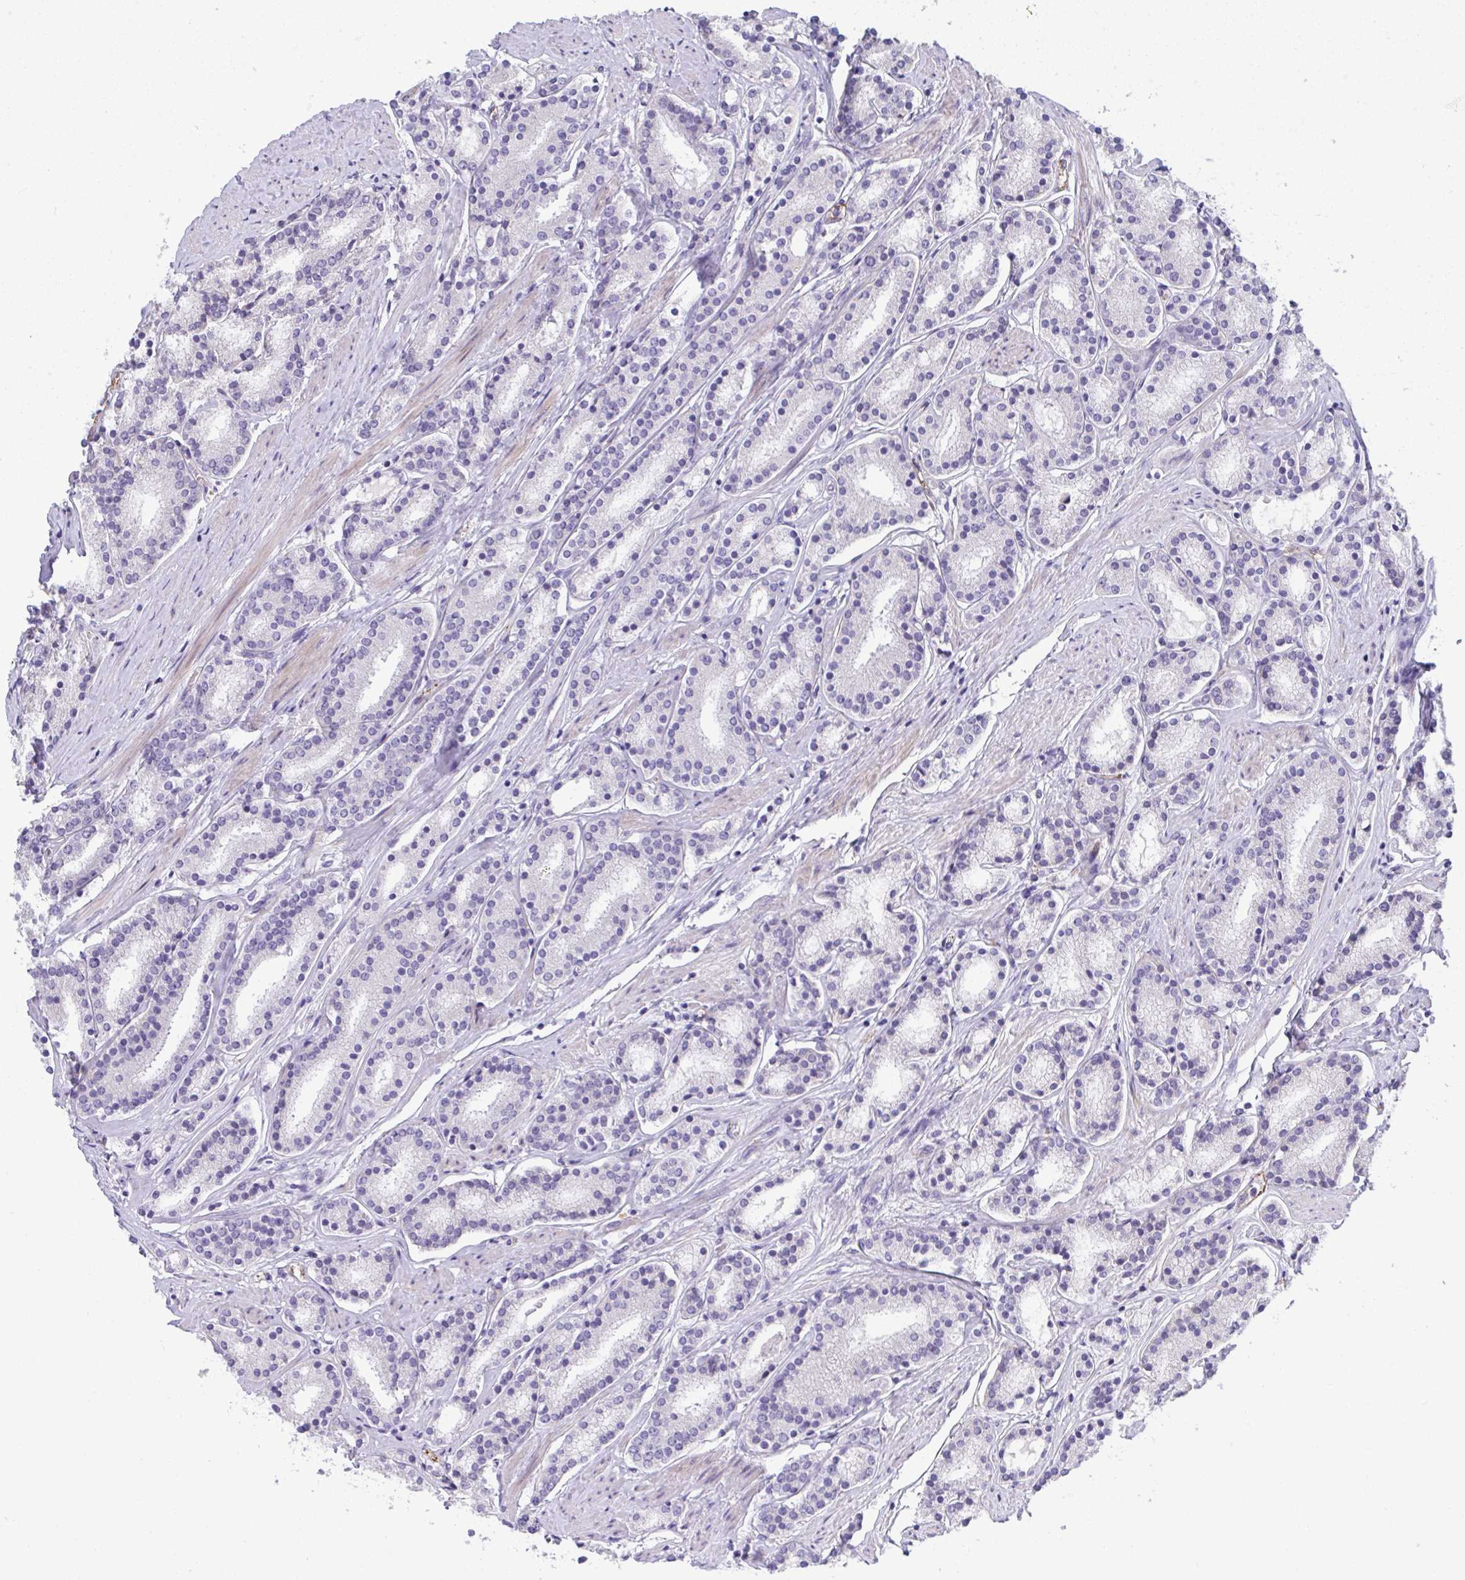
{"staining": {"intensity": "negative", "quantity": "none", "location": "none"}, "tissue": "prostate cancer", "cell_type": "Tumor cells", "image_type": "cancer", "snomed": [{"axis": "morphology", "description": "Adenocarcinoma, High grade"}, {"axis": "topography", "description": "Prostate"}], "caption": "The IHC photomicrograph has no significant staining in tumor cells of prostate cancer tissue. The staining was performed using DAB to visualize the protein expression in brown, while the nuclei were stained in blue with hematoxylin (Magnification: 20x).", "gene": "TOR1AIP2", "patient": {"sex": "male", "age": 63}}